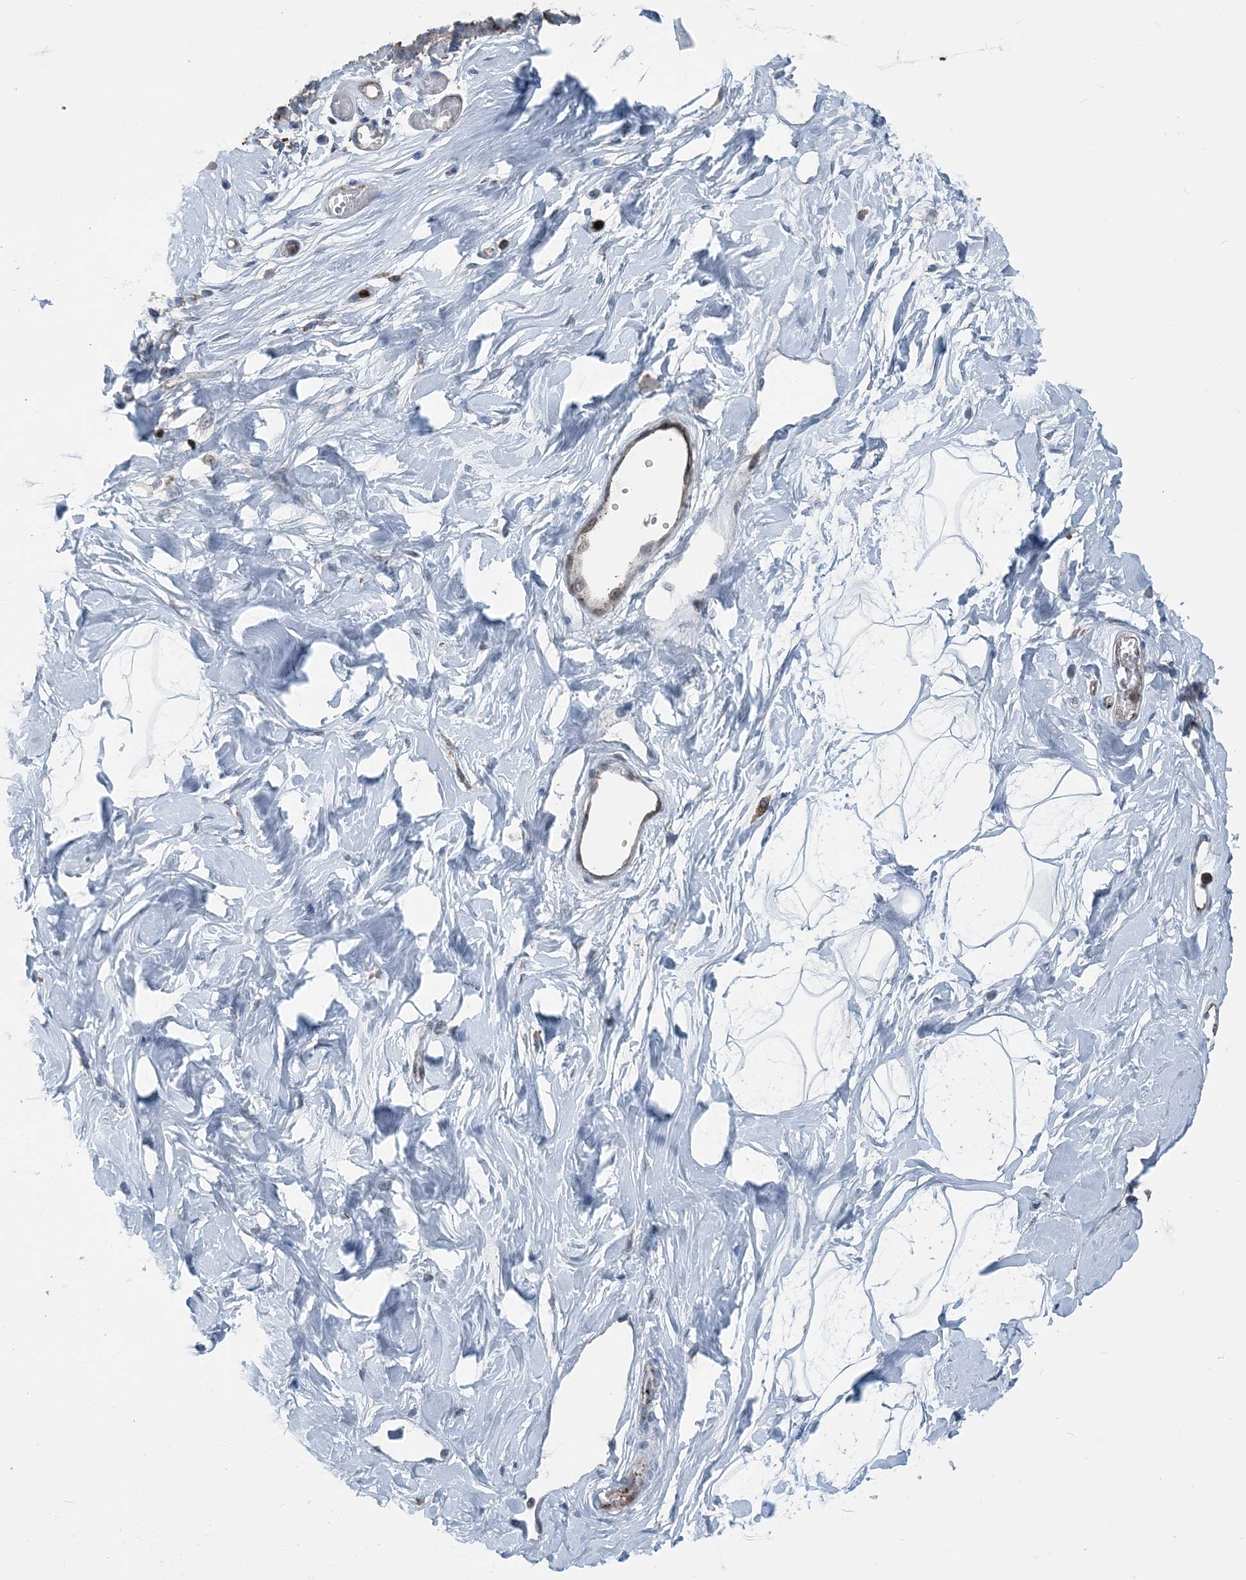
{"staining": {"intensity": "negative", "quantity": "none", "location": "none"}, "tissue": "breast", "cell_type": "Adipocytes", "image_type": "normal", "snomed": [{"axis": "morphology", "description": "Normal tissue, NOS"}, {"axis": "topography", "description": "Breast"}], "caption": "Immunohistochemistry of normal breast reveals no staining in adipocytes. (DAB immunohistochemistry visualized using brightfield microscopy, high magnification).", "gene": "CFL1", "patient": {"sex": "female", "age": 45}}